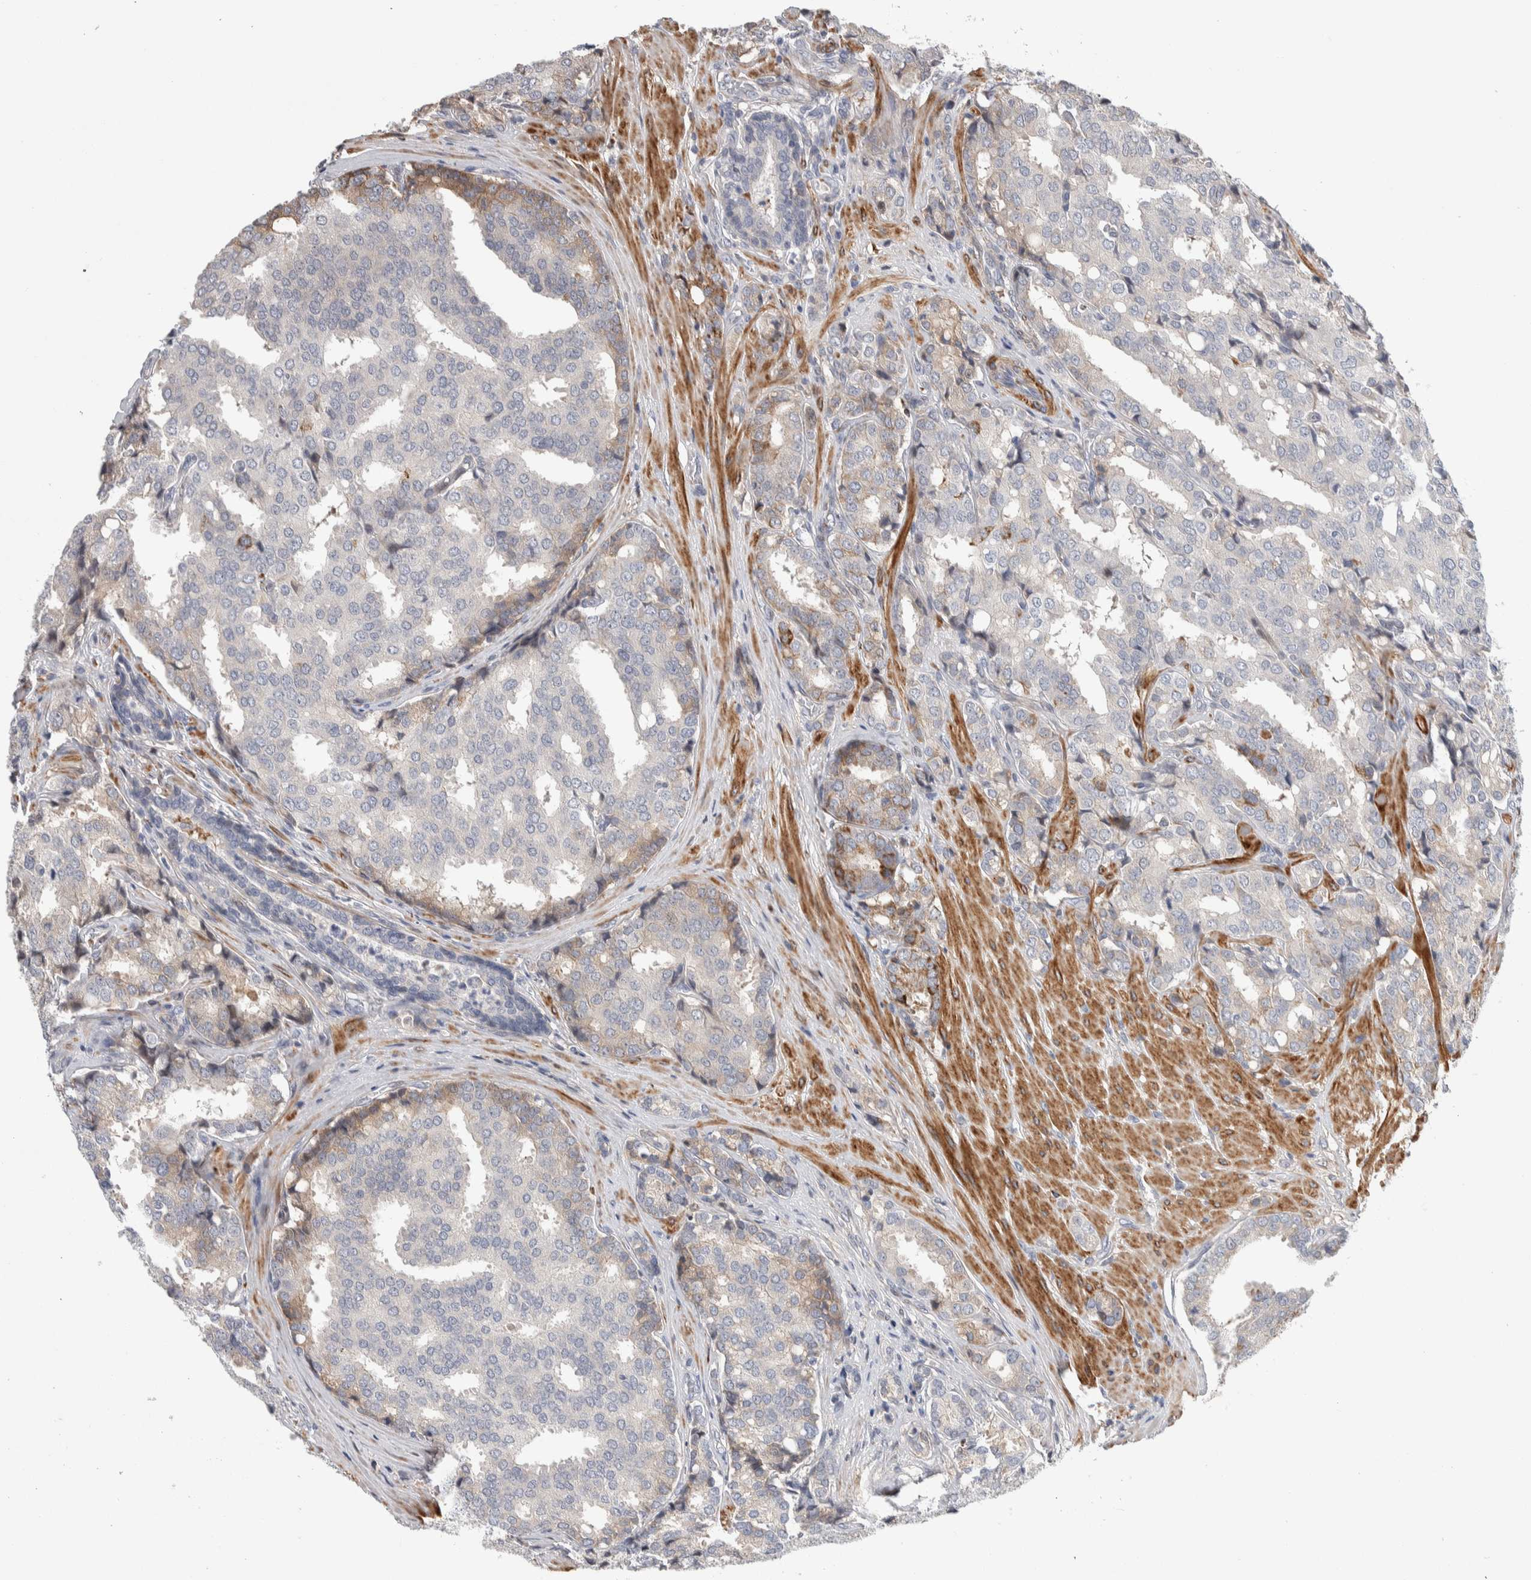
{"staining": {"intensity": "moderate", "quantity": "<25%", "location": "cytoplasmic/membranous"}, "tissue": "prostate cancer", "cell_type": "Tumor cells", "image_type": "cancer", "snomed": [{"axis": "morphology", "description": "Adenocarcinoma, High grade"}, {"axis": "topography", "description": "Prostate"}], "caption": "Protein staining by immunohistochemistry (IHC) shows moderate cytoplasmic/membranous positivity in about <25% of tumor cells in high-grade adenocarcinoma (prostate).", "gene": "PSMG3", "patient": {"sex": "male", "age": 50}}